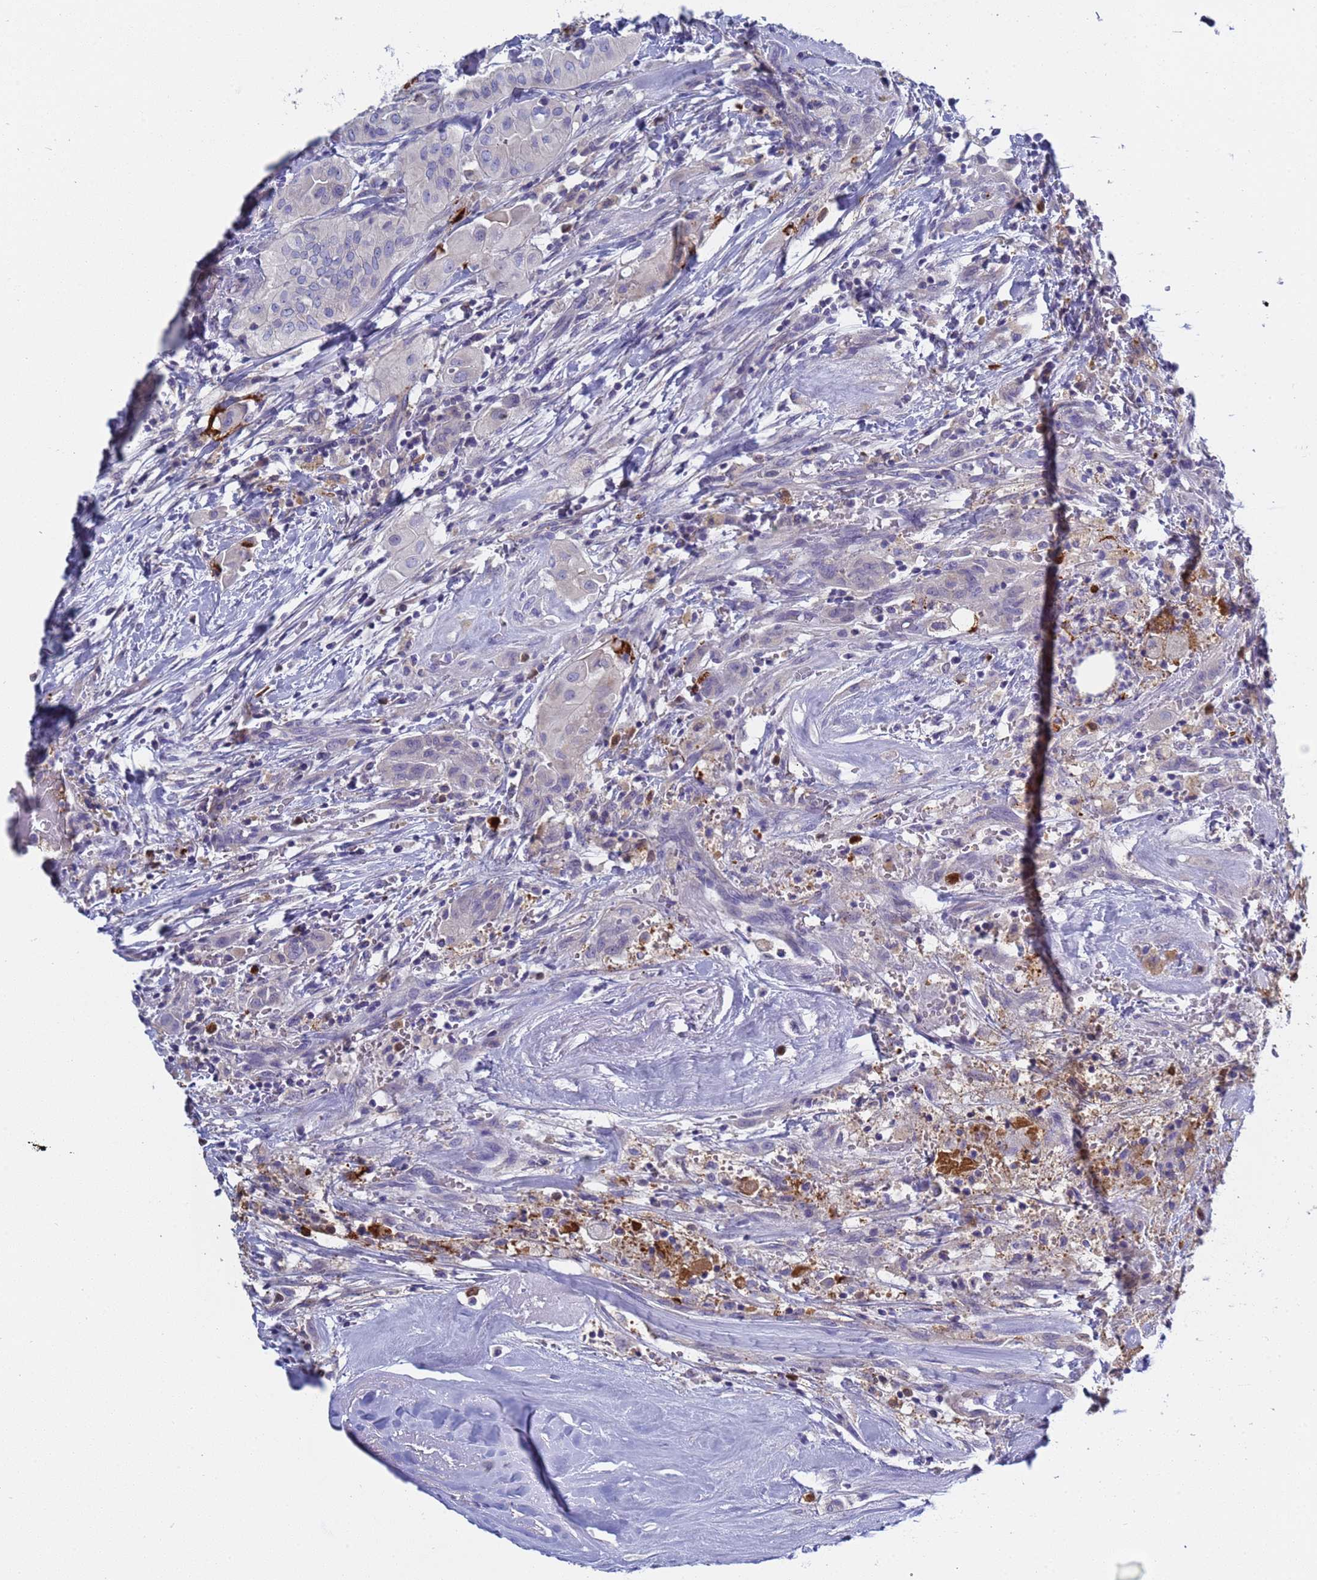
{"staining": {"intensity": "negative", "quantity": "none", "location": "none"}, "tissue": "thyroid cancer", "cell_type": "Tumor cells", "image_type": "cancer", "snomed": [{"axis": "morphology", "description": "Papillary adenocarcinoma, NOS"}, {"axis": "topography", "description": "Thyroid gland"}], "caption": "DAB immunohistochemical staining of human papillary adenocarcinoma (thyroid) reveals no significant expression in tumor cells.", "gene": "C4orf46", "patient": {"sex": "female", "age": 59}}